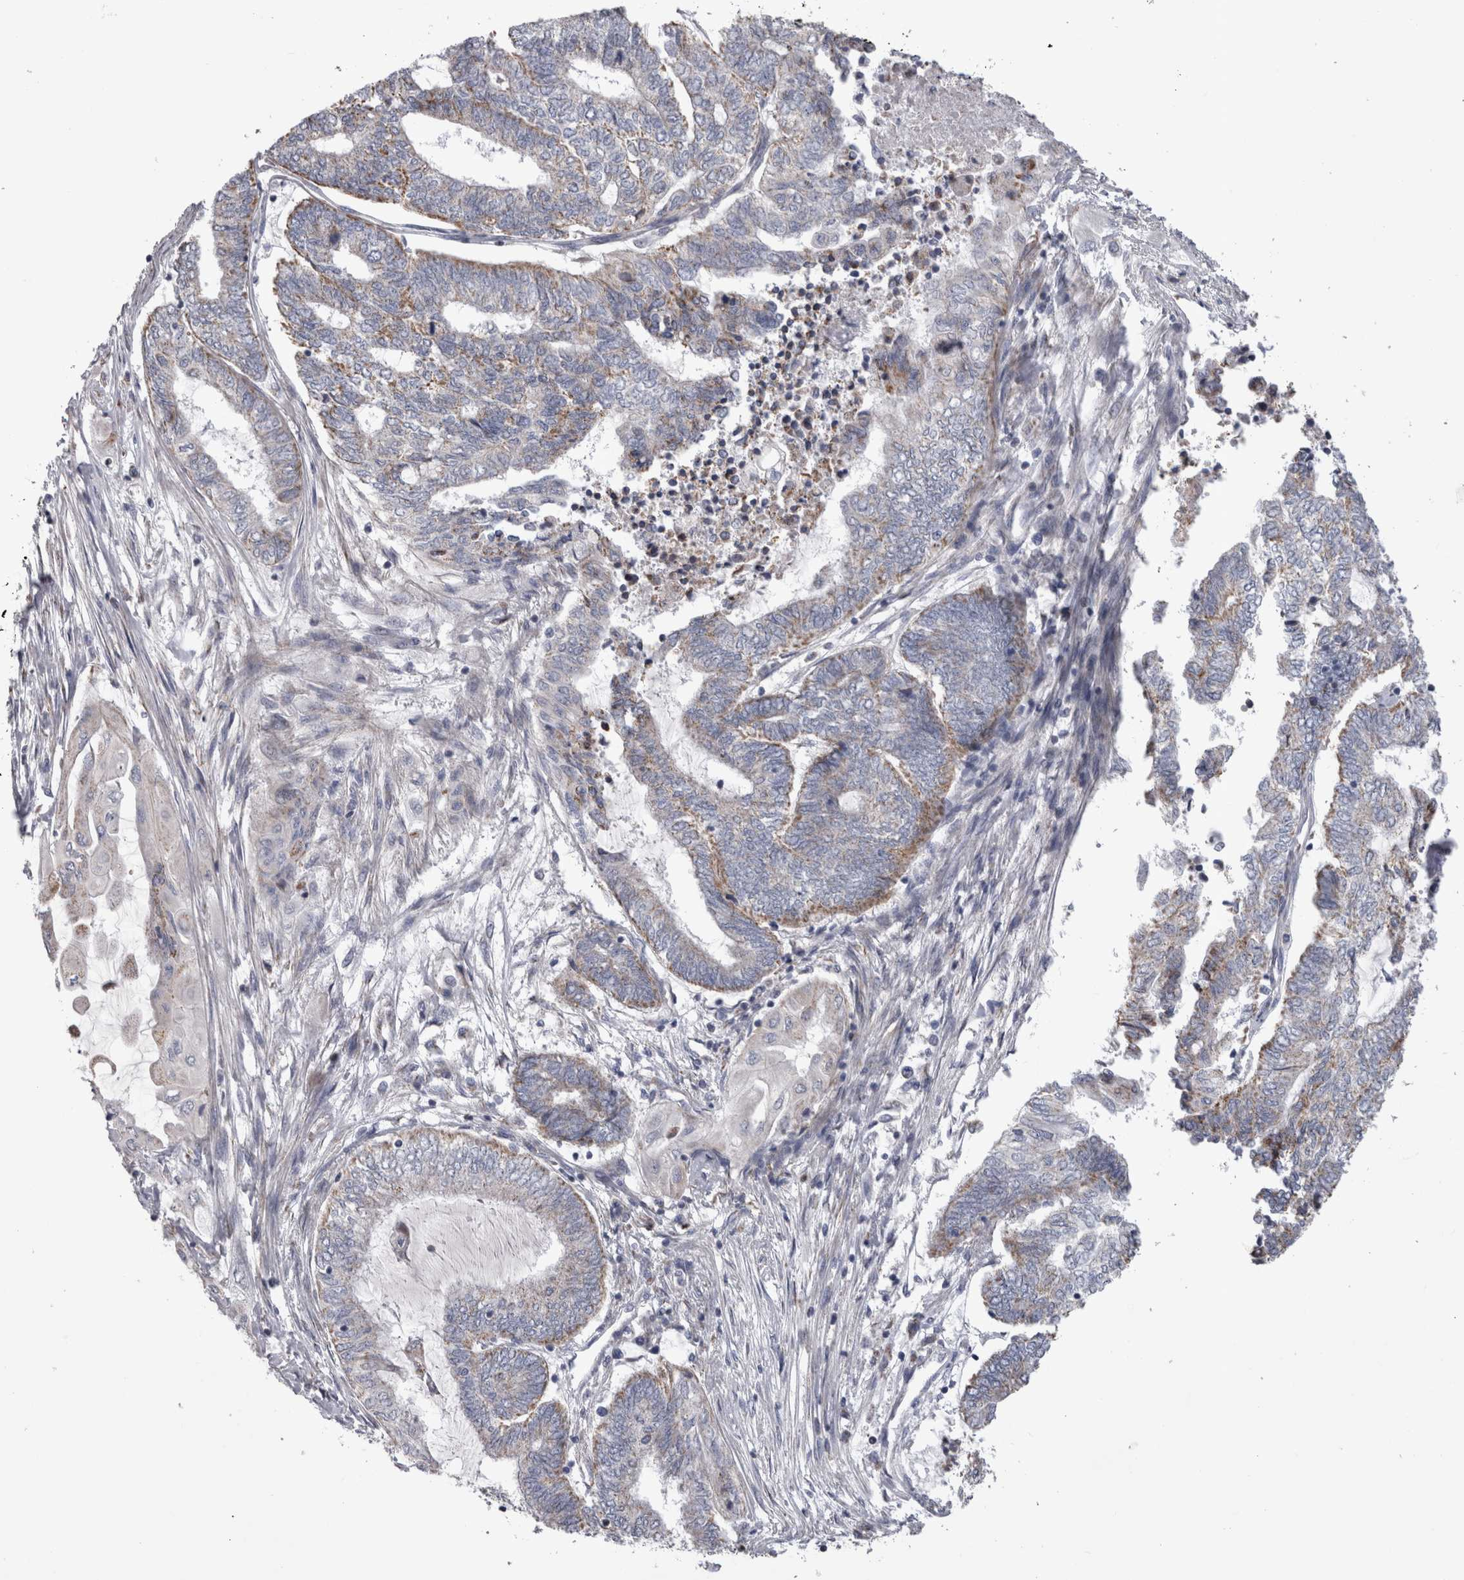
{"staining": {"intensity": "weak", "quantity": "25%-75%", "location": "cytoplasmic/membranous"}, "tissue": "endometrial cancer", "cell_type": "Tumor cells", "image_type": "cancer", "snomed": [{"axis": "morphology", "description": "Adenocarcinoma, NOS"}, {"axis": "topography", "description": "Uterus"}, {"axis": "topography", "description": "Endometrium"}], "caption": "An immunohistochemistry histopathology image of neoplastic tissue is shown. Protein staining in brown shows weak cytoplasmic/membranous positivity in endometrial cancer (adenocarcinoma) within tumor cells.", "gene": "HDHD3", "patient": {"sex": "female", "age": 70}}